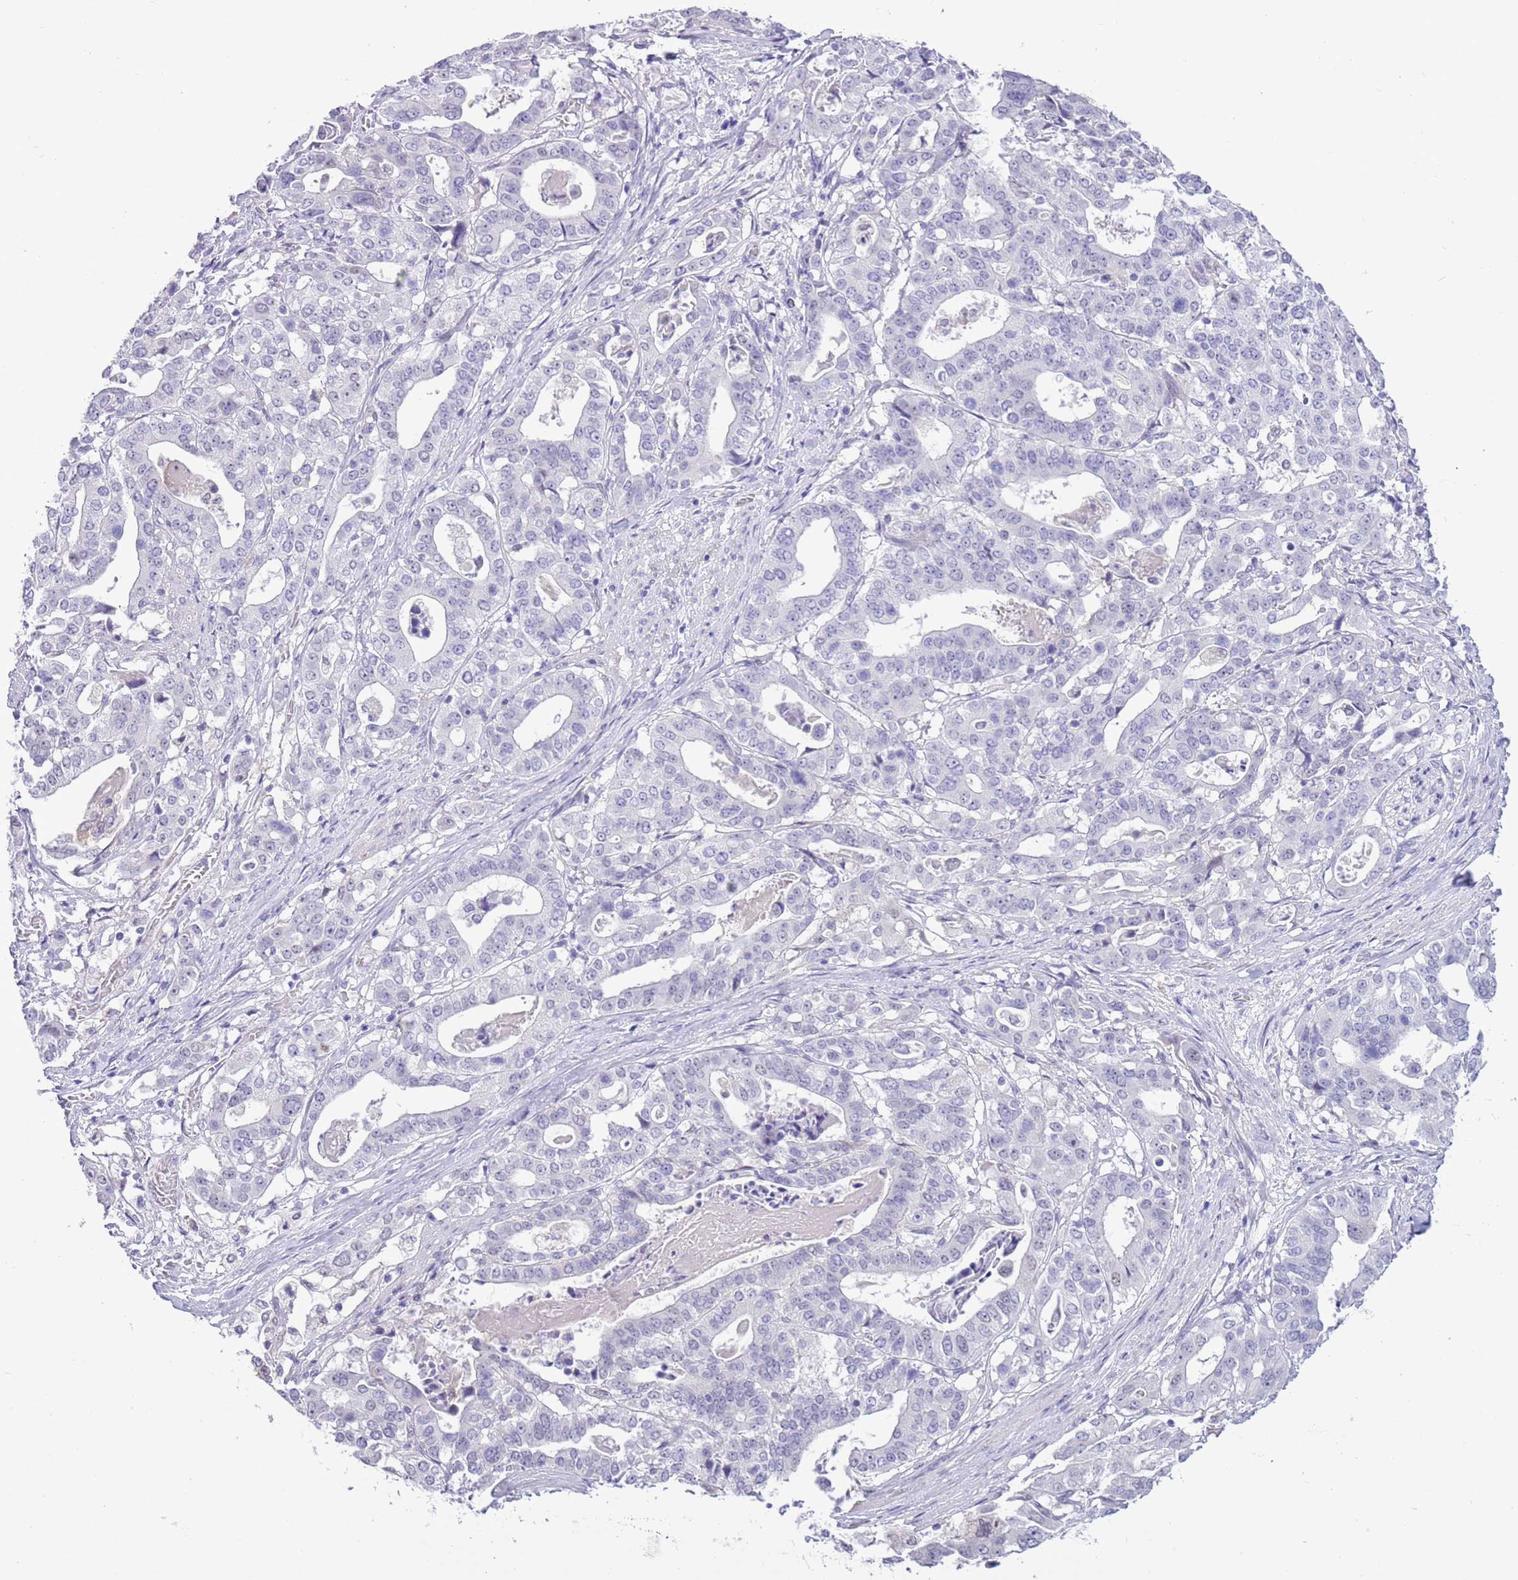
{"staining": {"intensity": "negative", "quantity": "none", "location": "none"}, "tissue": "stomach cancer", "cell_type": "Tumor cells", "image_type": "cancer", "snomed": [{"axis": "morphology", "description": "Adenocarcinoma, NOS"}, {"axis": "topography", "description": "Stomach"}], "caption": "Immunohistochemical staining of adenocarcinoma (stomach) demonstrates no significant expression in tumor cells.", "gene": "PPP1R17", "patient": {"sex": "male", "age": 48}}